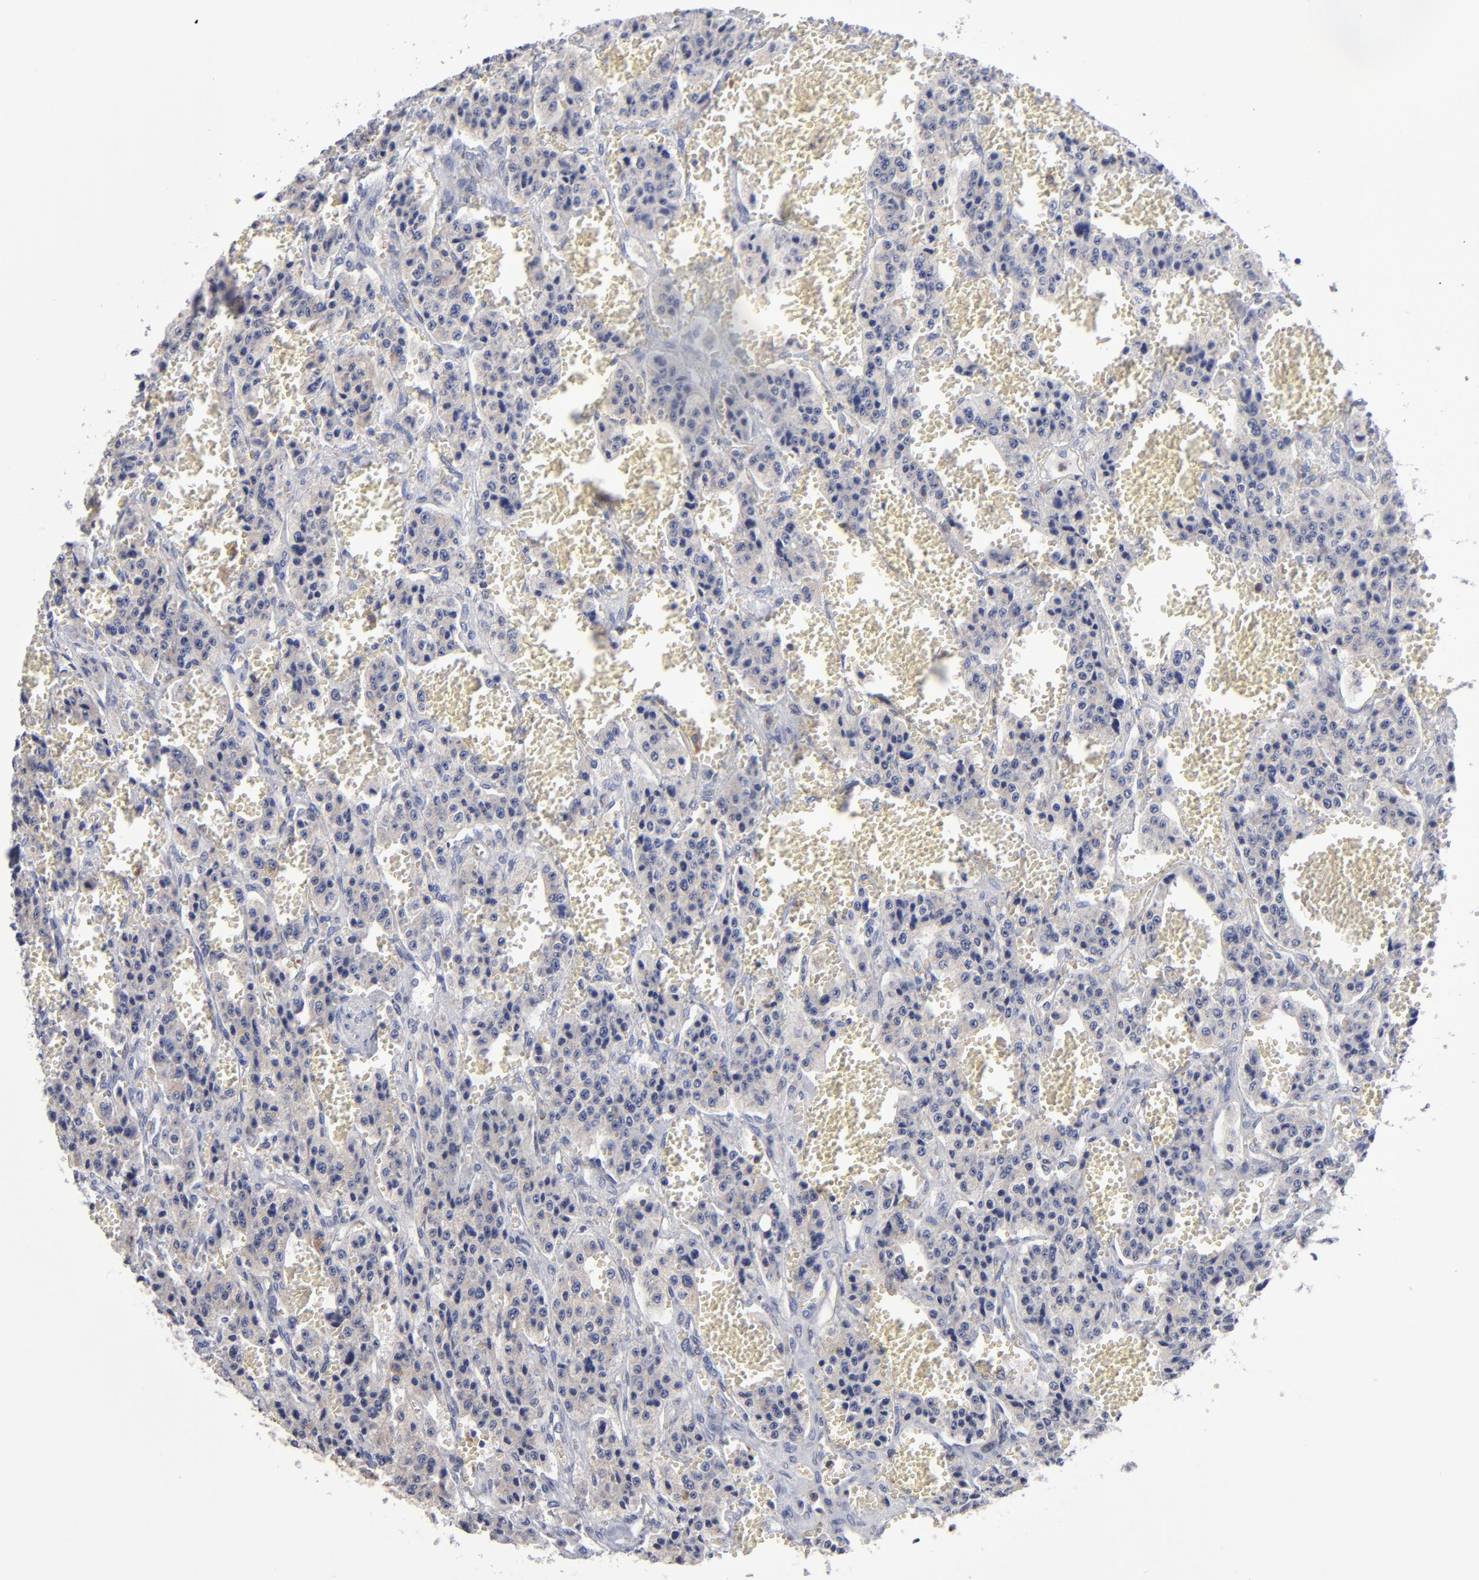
{"staining": {"intensity": "weak", "quantity": ">75%", "location": "cytoplasmic/membranous"}, "tissue": "carcinoid", "cell_type": "Tumor cells", "image_type": "cancer", "snomed": [{"axis": "morphology", "description": "Carcinoid, malignant, NOS"}, {"axis": "topography", "description": "Small intestine"}], "caption": "IHC image of neoplastic tissue: carcinoid stained using immunohistochemistry (IHC) displays low levels of weak protein expression localized specifically in the cytoplasmic/membranous of tumor cells, appearing as a cytoplasmic/membranous brown color.", "gene": "RRAGB", "patient": {"sex": "male", "age": 52}}